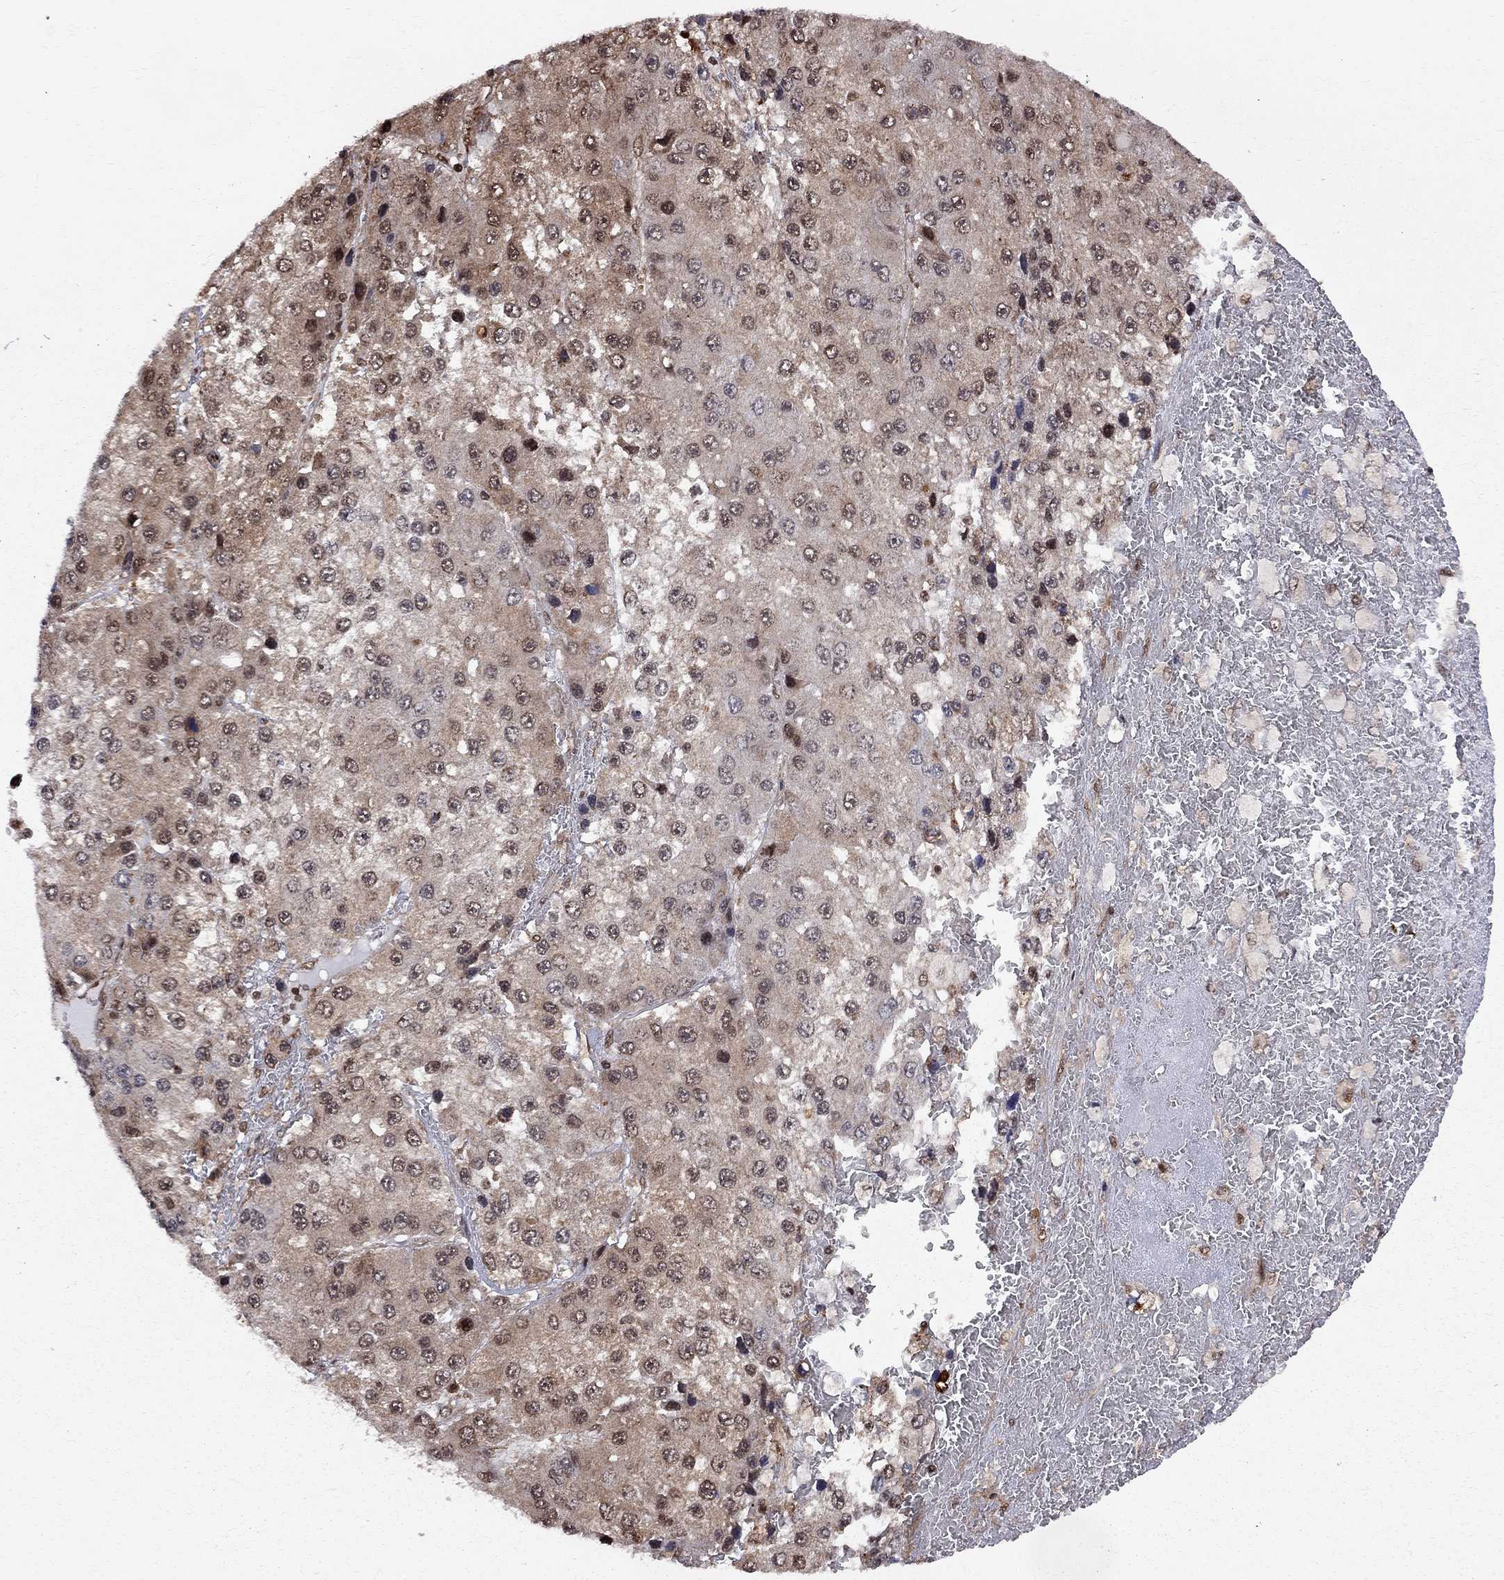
{"staining": {"intensity": "moderate", "quantity": "25%-75%", "location": "cytoplasmic/membranous,nuclear"}, "tissue": "liver cancer", "cell_type": "Tumor cells", "image_type": "cancer", "snomed": [{"axis": "morphology", "description": "Carcinoma, Hepatocellular, NOS"}, {"axis": "topography", "description": "Liver"}], "caption": "Liver cancer stained for a protein (brown) exhibits moderate cytoplasmic/membranous and nuclear positive expression in approximately 25%-75% of tumor cells.", "gene": "ELOB", "patient": {"sex": "female", "age": 73}}